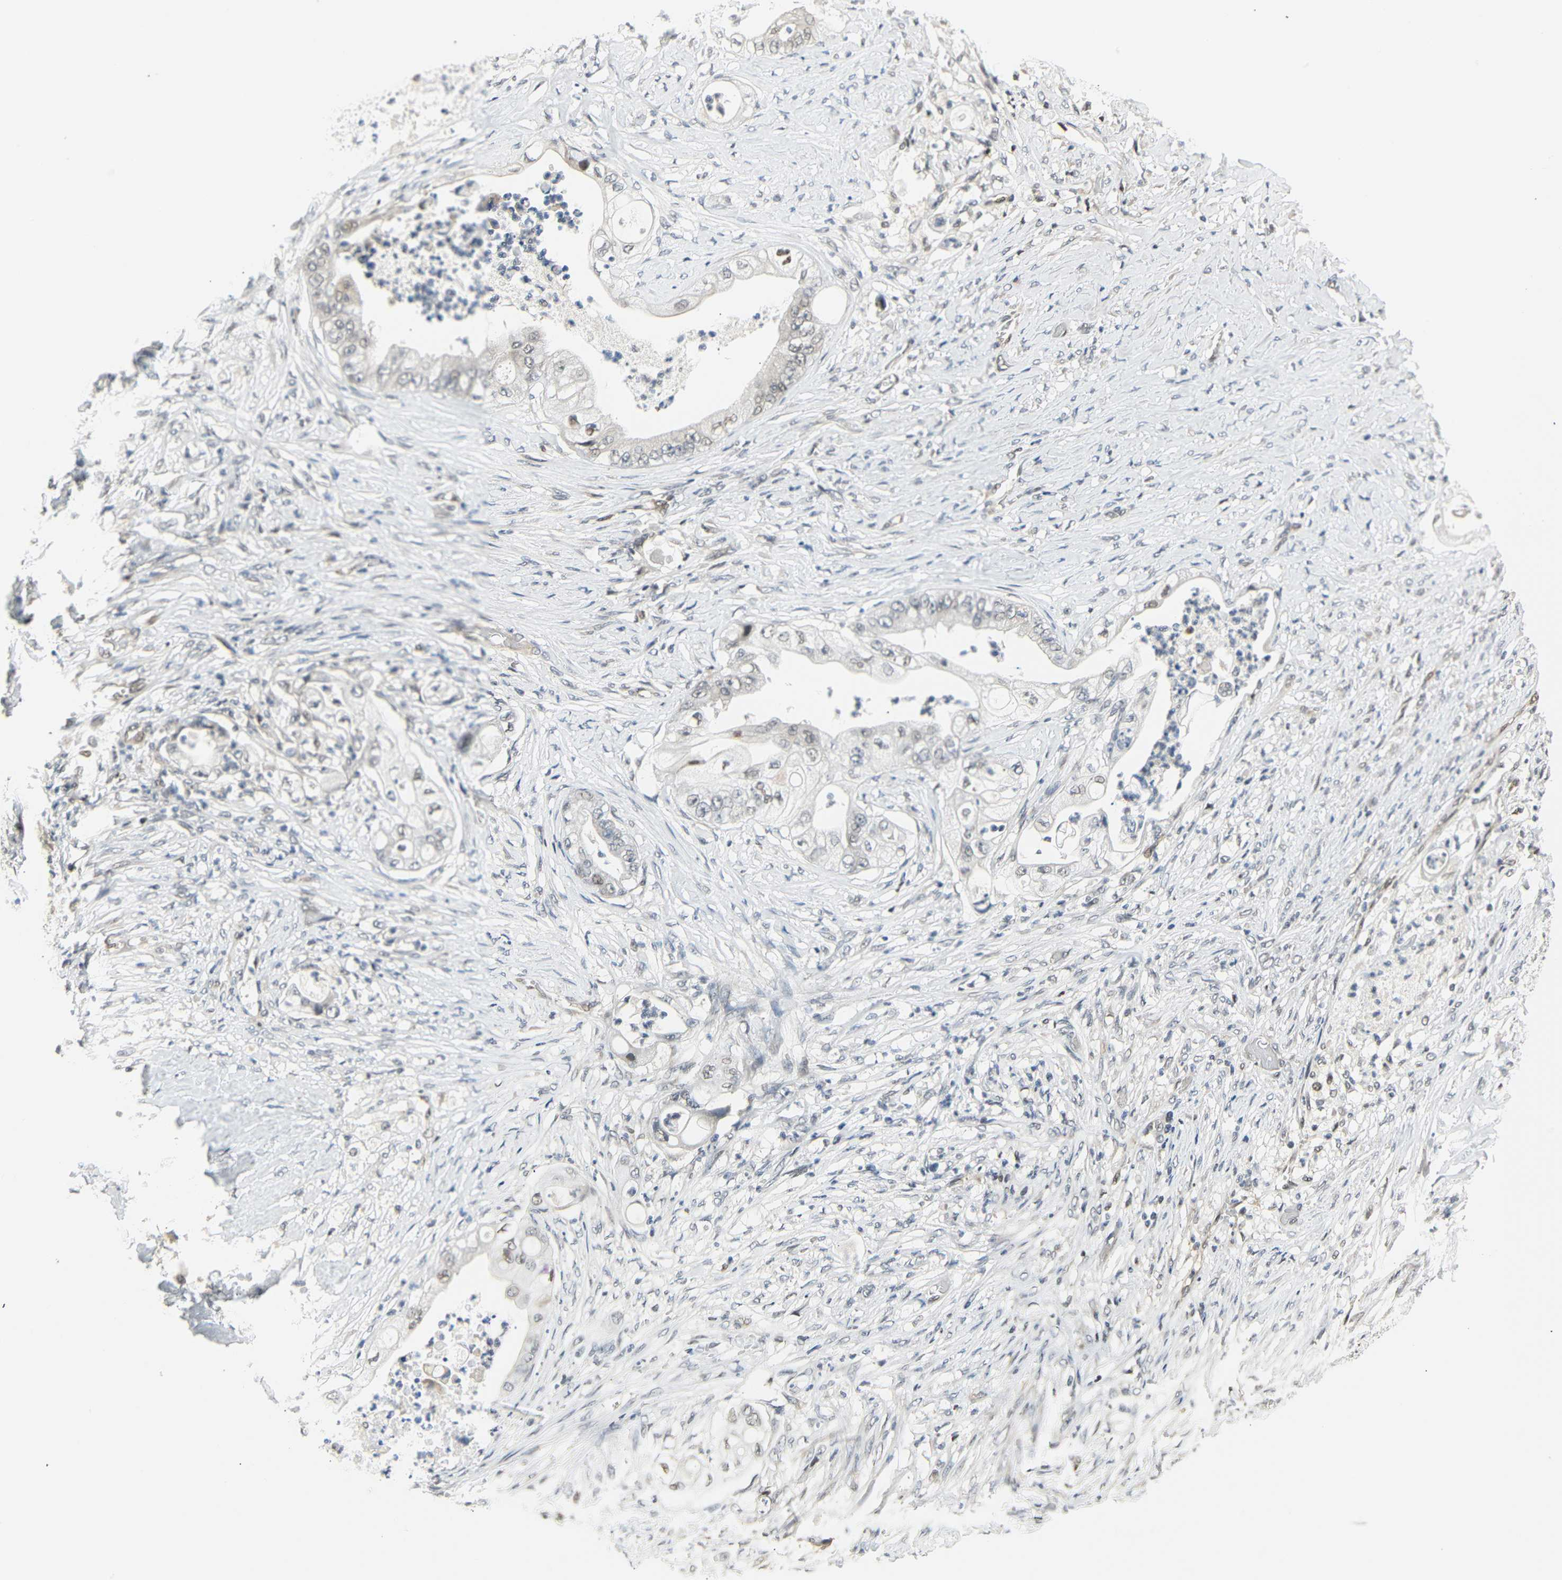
{"staining": {"intensity": "weak", "quantity": "<25%", "location": "nuclear"}, "tissue": "stomach cancer", "cell_type": "Tumor cells", "image_type": "cancer", "snomed": [{"axis": "morphology", "description": "Adenocarcinoma, NOS"}, {"axis": "topography", "description": "Stomach"}], "caption": "Histopathology image shows no significant protein expression in tumor cells of adenocarcinoma (stomach).", "gene": "IMPG2", "patient": {"sex": "female", "age": 73}}